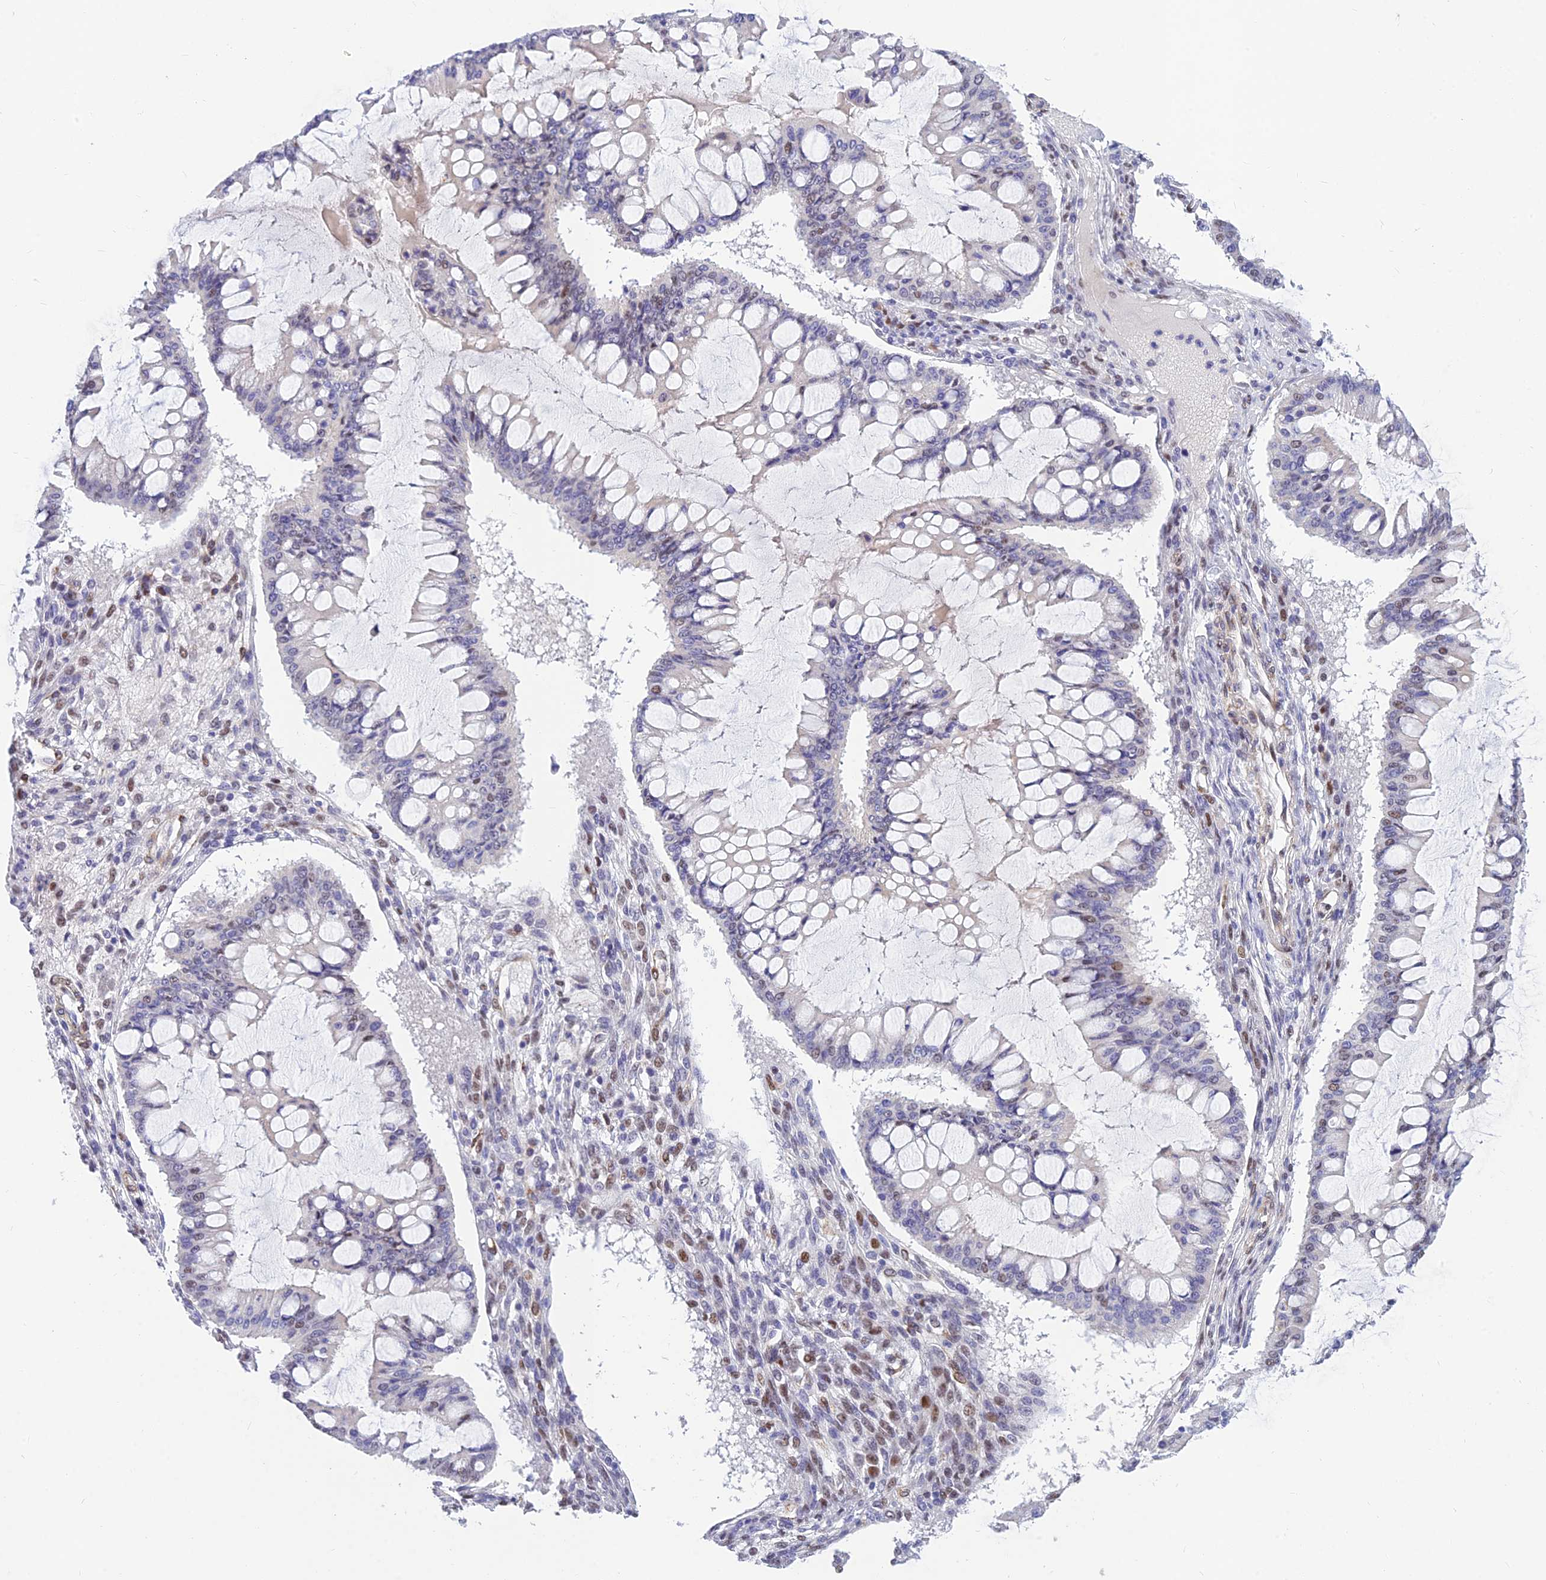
{"staining": {"intensity": "negative", "quantity": "none", "location": "none"}, "tissue": "ovarian cancer", "cell_type": "Tumor cells", "image_type": "cancer", "snomed": [{"axis": "morphology", "description": "Cystadenocarcinoma, mucinous, NOS"}, {"axis": "topography", "description": "Ovary"}], "caption": "A histopathology image of human ovarian mucinous cystadenocarcinoma is negative for staining in tumor cells.", "gene": "CLK4", "patient": {"sex": "female", "age": 73}}